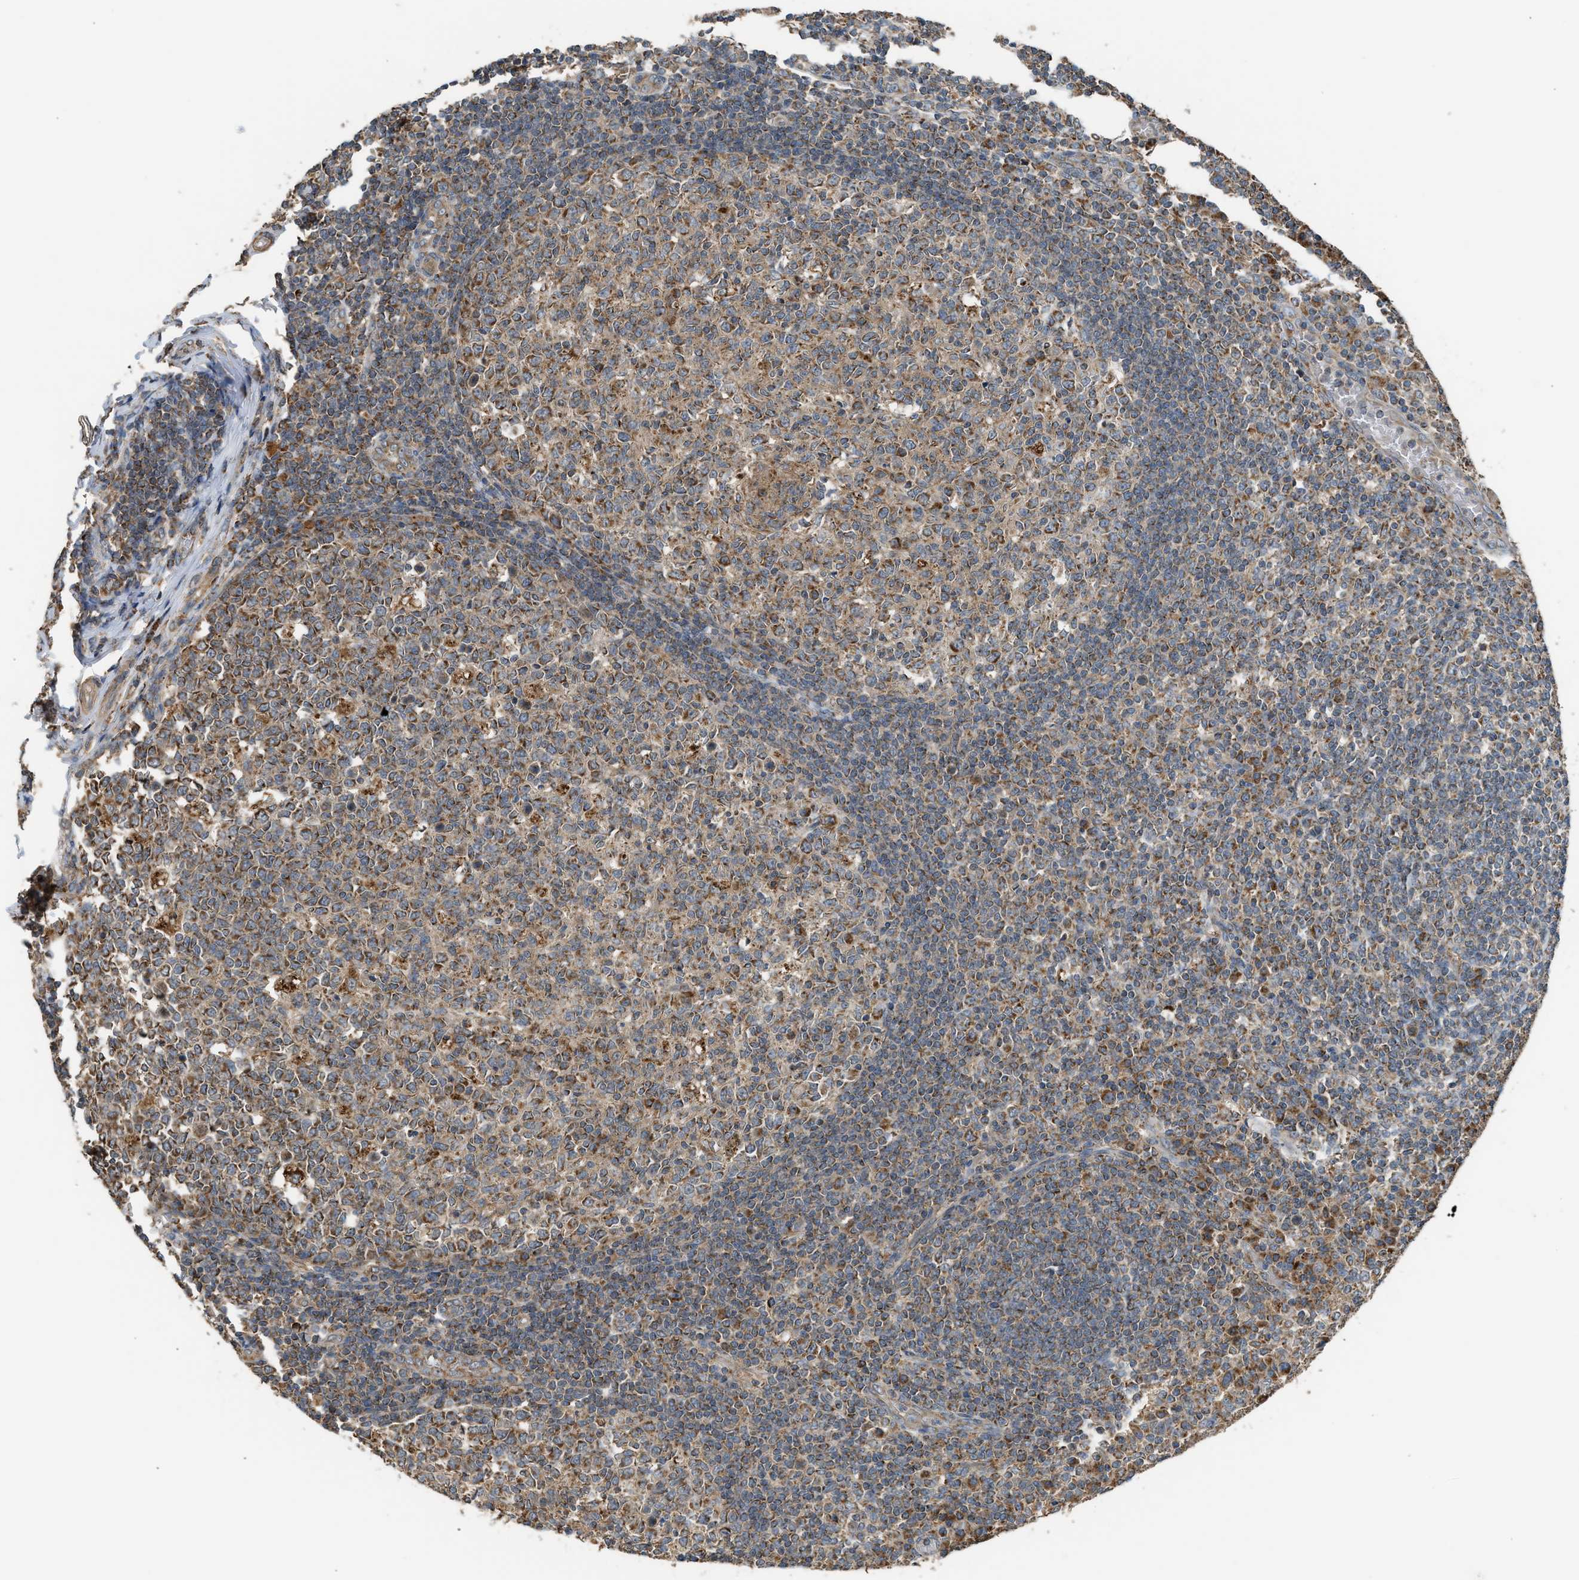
{"staining": {"intensity": "strong", "quantity": ">75%", "location": "cytoplasmic/membranous"}, "tissue": "tonsil", "cell_type": "Germinal center cells", "image_type": "normal", "snomed": [{"axis": "morphology", "description": "Normal tissue, NOS"}, {"axis": "topography", "description": "Tonsil"}], "caption": "Protein analysis of benign tonsil shows strong cytoplasmic/membranous staining in approximately >75% of germinal center cells.", "gene": "STARD3", "patient": {"sex": "female", "age": 19}}